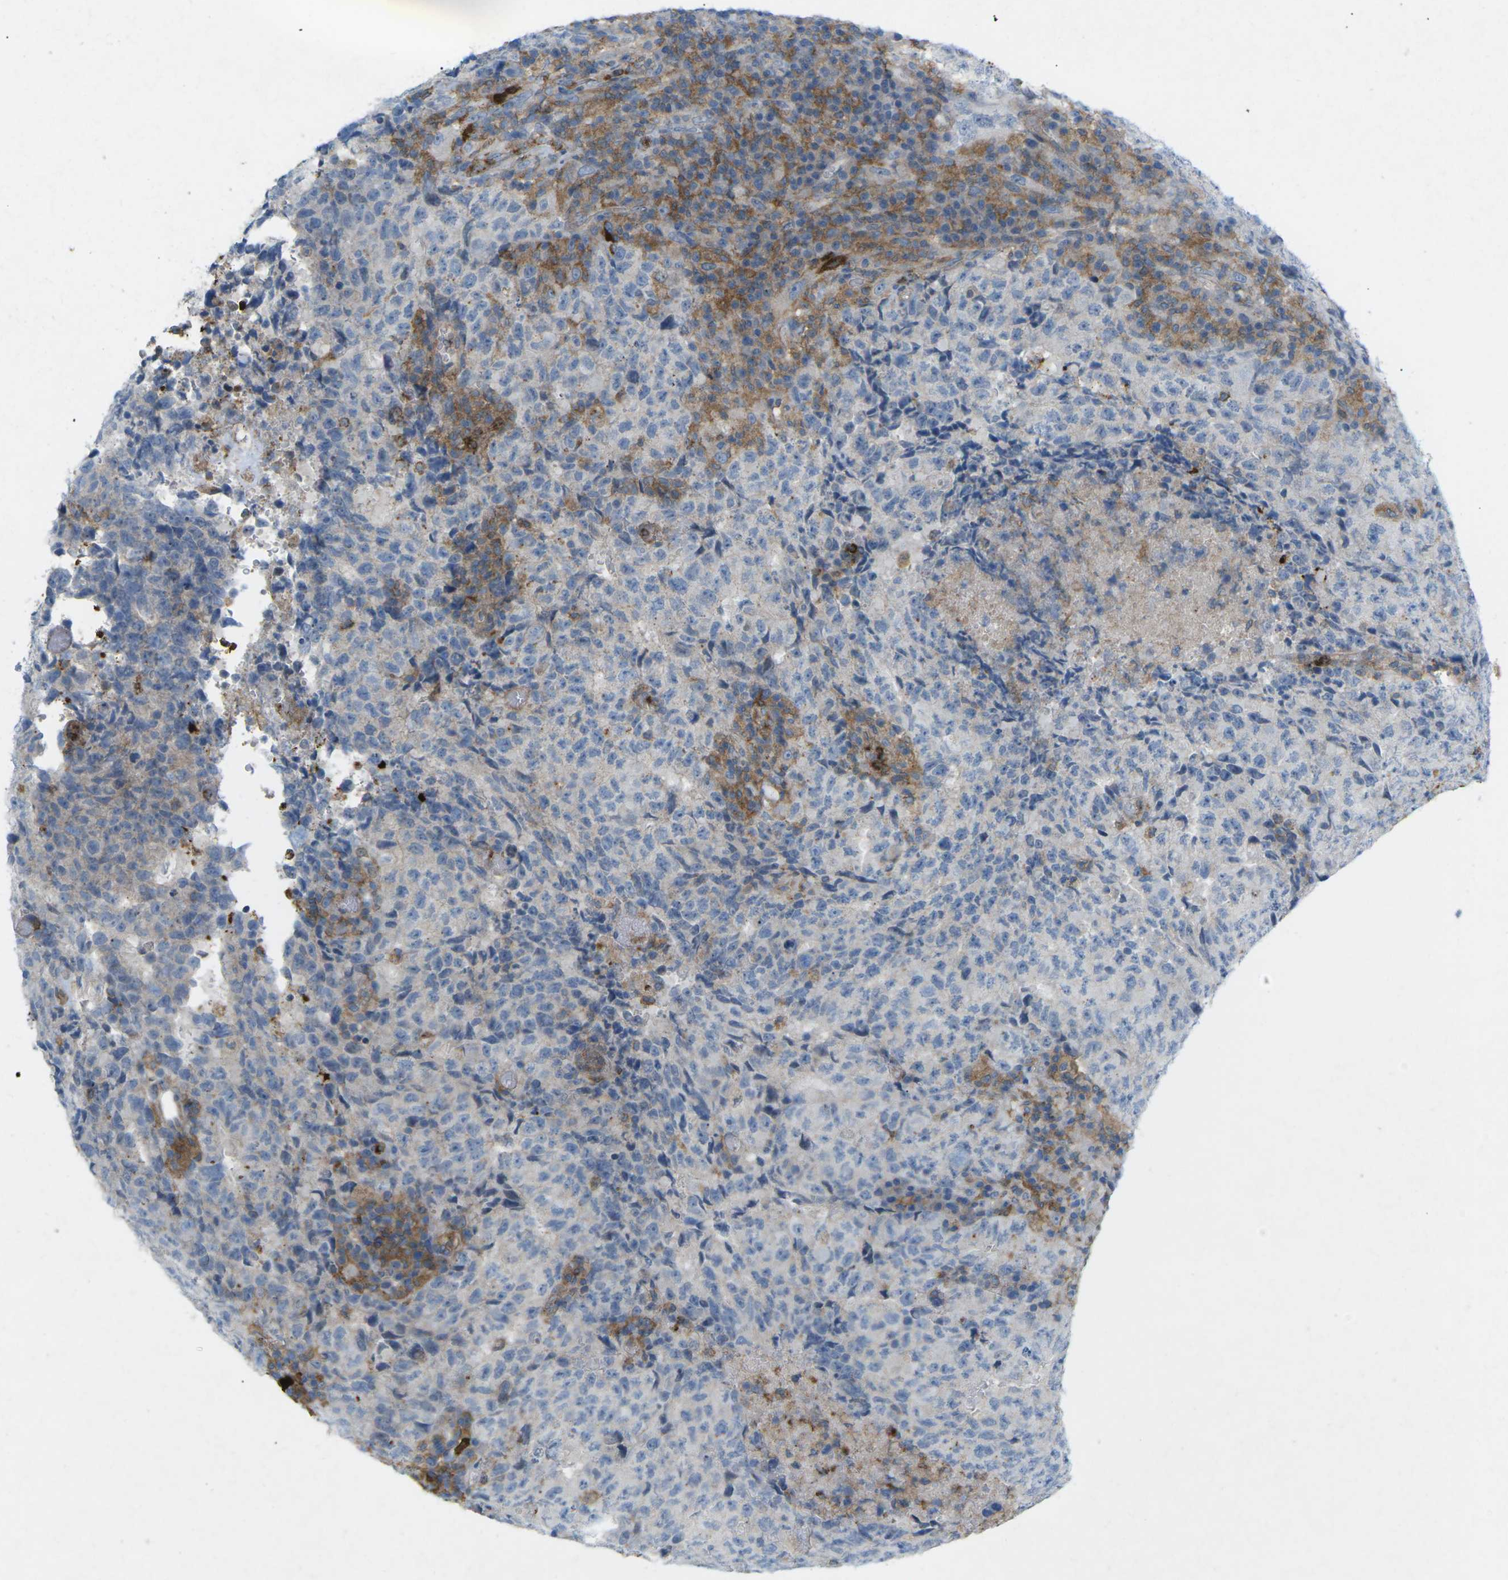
{"staining": {"intensity": "negative", "quantity": "none", "location": "none"}, "tissue": "testis cancer", "cell_type": "Tumor cells", "image_type": "cancer", "snomed": [{"axis": "morphology", "description": "Necrosis, NOS"}, {"axis": "morphology", "description": "Carcinoma, Embryonal, NOS"}, {"axis": "topography", "description": "Testis"}], "caption": "A photomicrograph of testis cancer (embryonal carcinoma) stained for a protein shows no brown staining in tumor cells.", "gene": "STK11", "patient": {"sex": "male", "age": 19}}